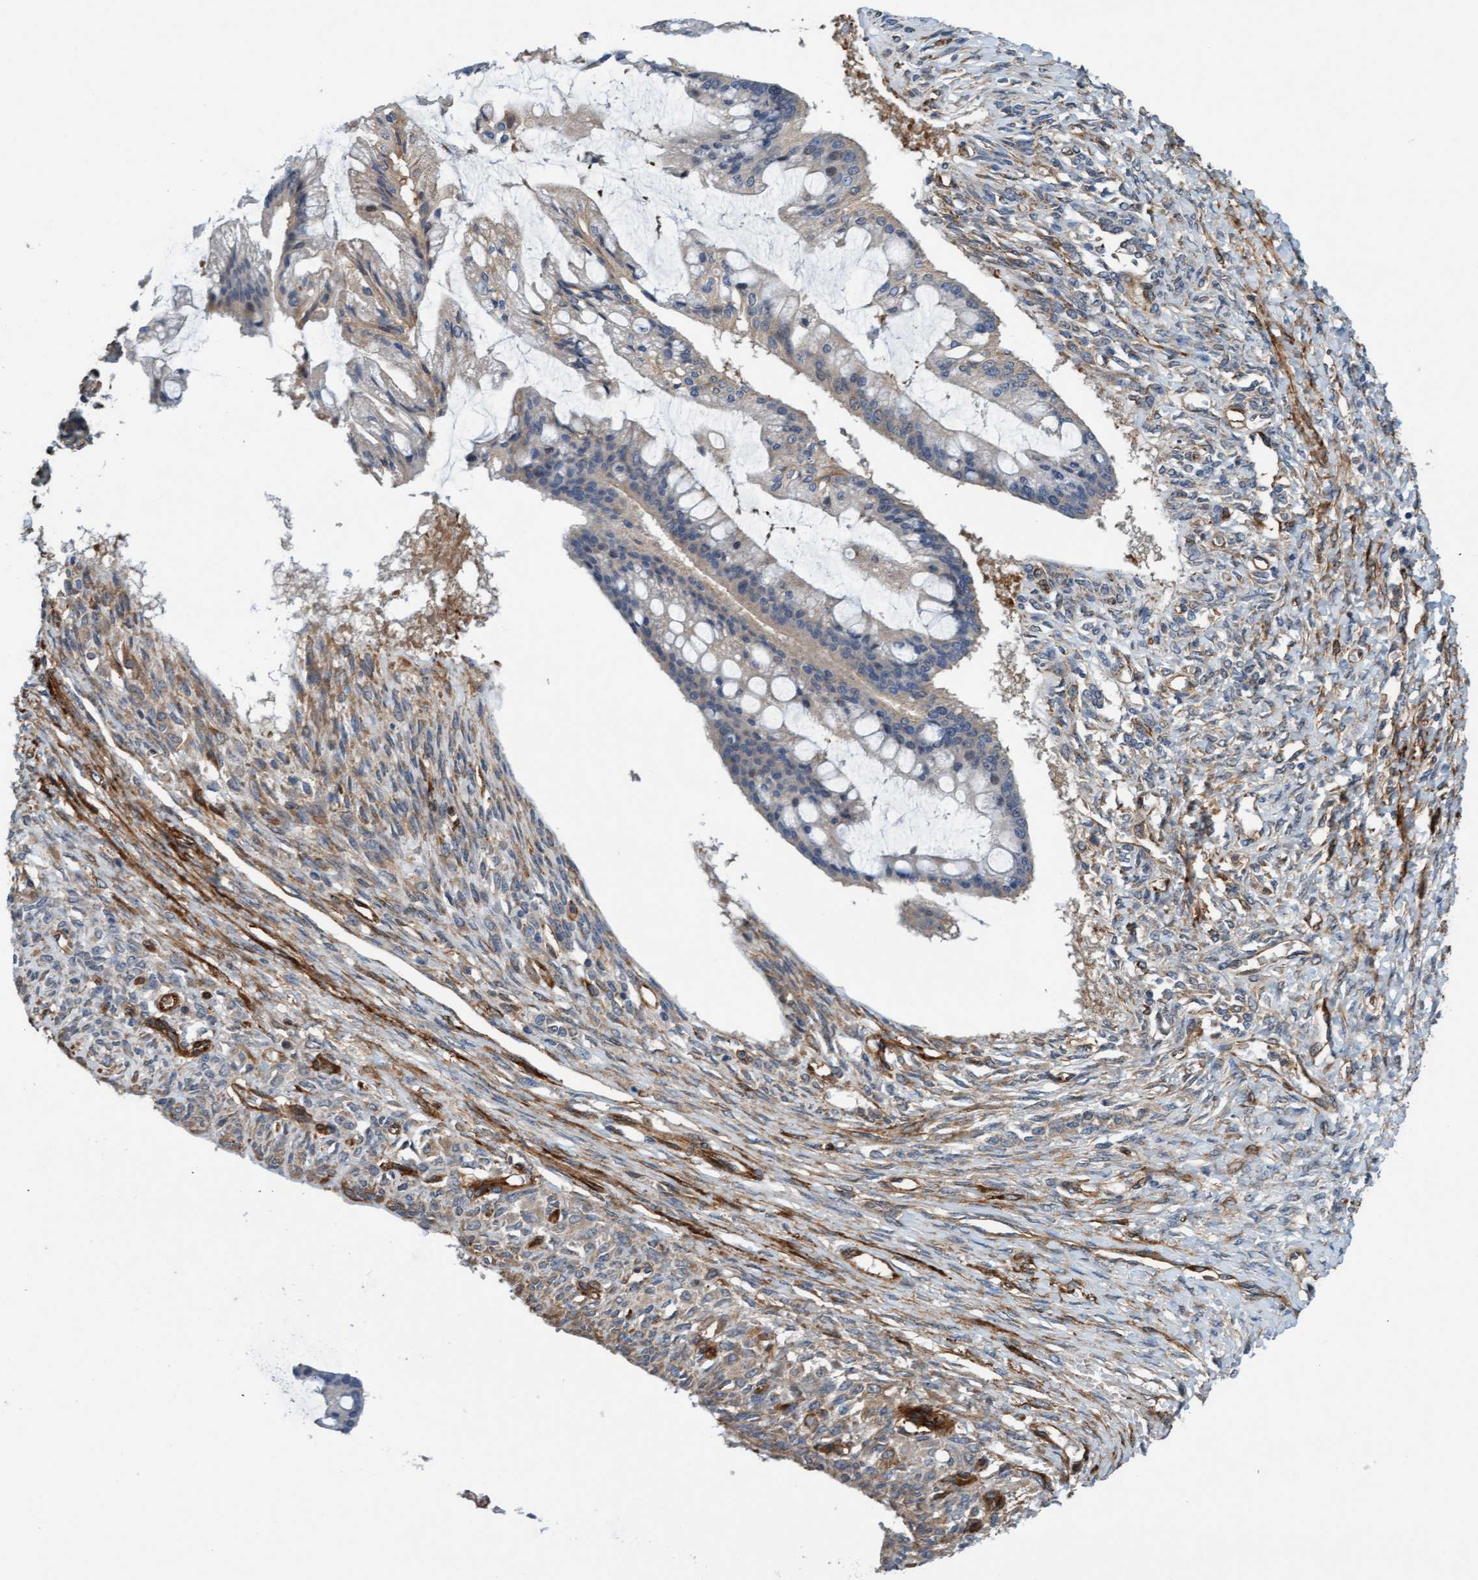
{"staining": {"intensity": "weak", "quantity": "25%-75%", "location": "cytoplasmic/membranous"}, "tissue": "ovarian cancer", "cell_type": "Tumor cells", "image_type": "cancer", "snomed": [{"axis": "morphology", "description": "Cystadenocarcinoma, mucinous, NOS"}, {"axis": "topography", "description": "Ovary"}], "caption": "A photomicrograph of ovarian mucinous cystadenocarcinoma stained for a protein displays weak cytoplasmic/membranous brown staining in tumor cells. The staining is performed using DAB brown chromogen to label protein expression. The nuclei are counter-stained blue using hematoxylin.", "gene": "FMNL3", "patient": {"sex": "female", "age": 73}}